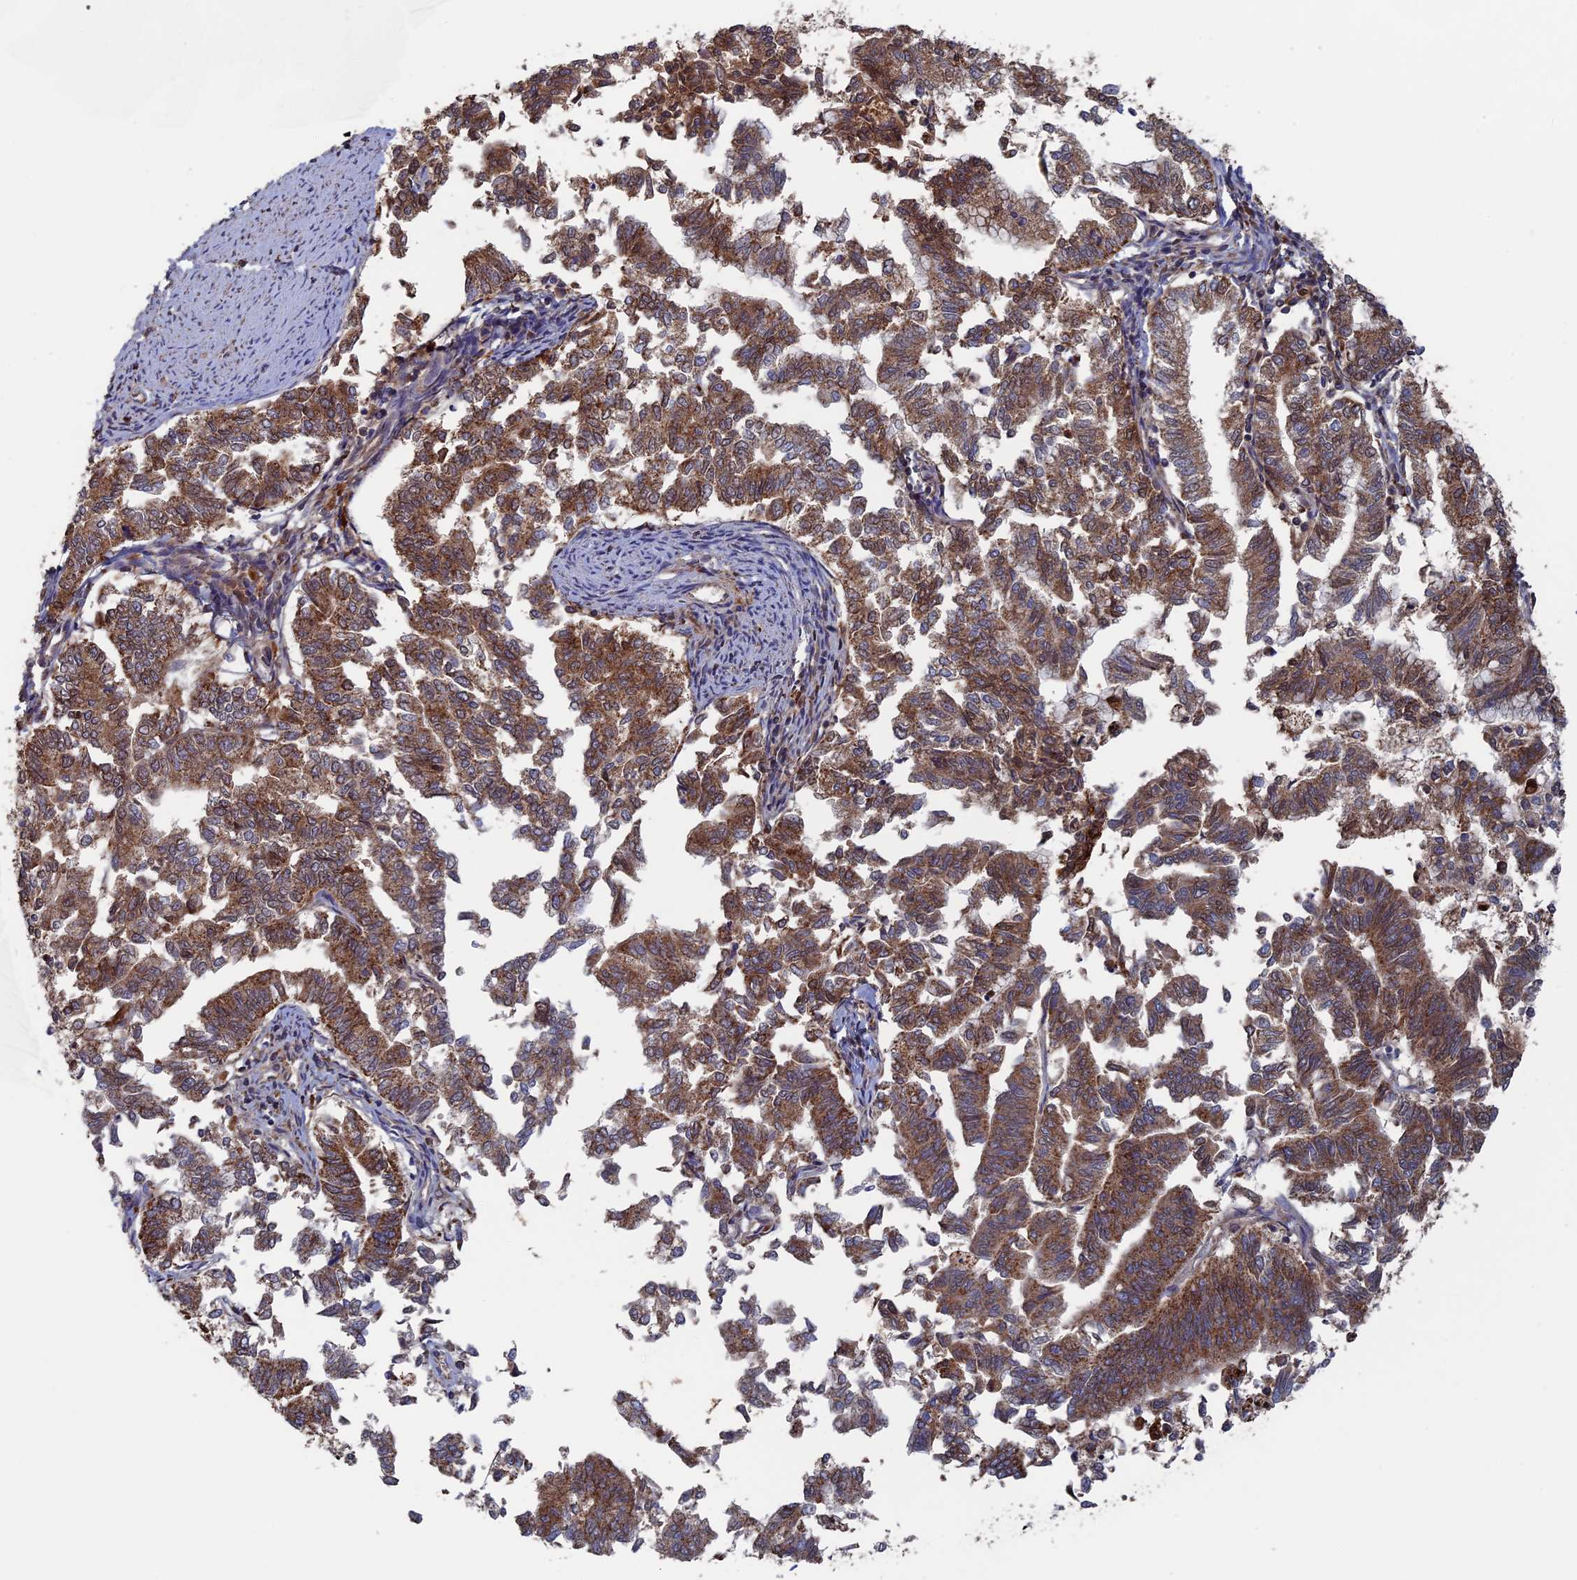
{"staining": {"intensity": "moderate", "quantity": ">75%", "location": "cytoplasmic/membranous"}, "tissue": "endometrial cancer", "cell_type": "Tumor cells", "image_type": "cancer", "snomed": [{"axis": "morphology", "description": "Adenocarcinoma, NOS"}, {"axis": "topography", "description": "Endometrium"}], "caption": "Immunohistochemistry of human endometrial cancer (adenocarcinoma) displays medium levels of moderate cytoplasmic/membranous positivity in about >75% of tumor cells.", "gene": "SEC24D", "patient": {"sex": "female", "age": 79}}